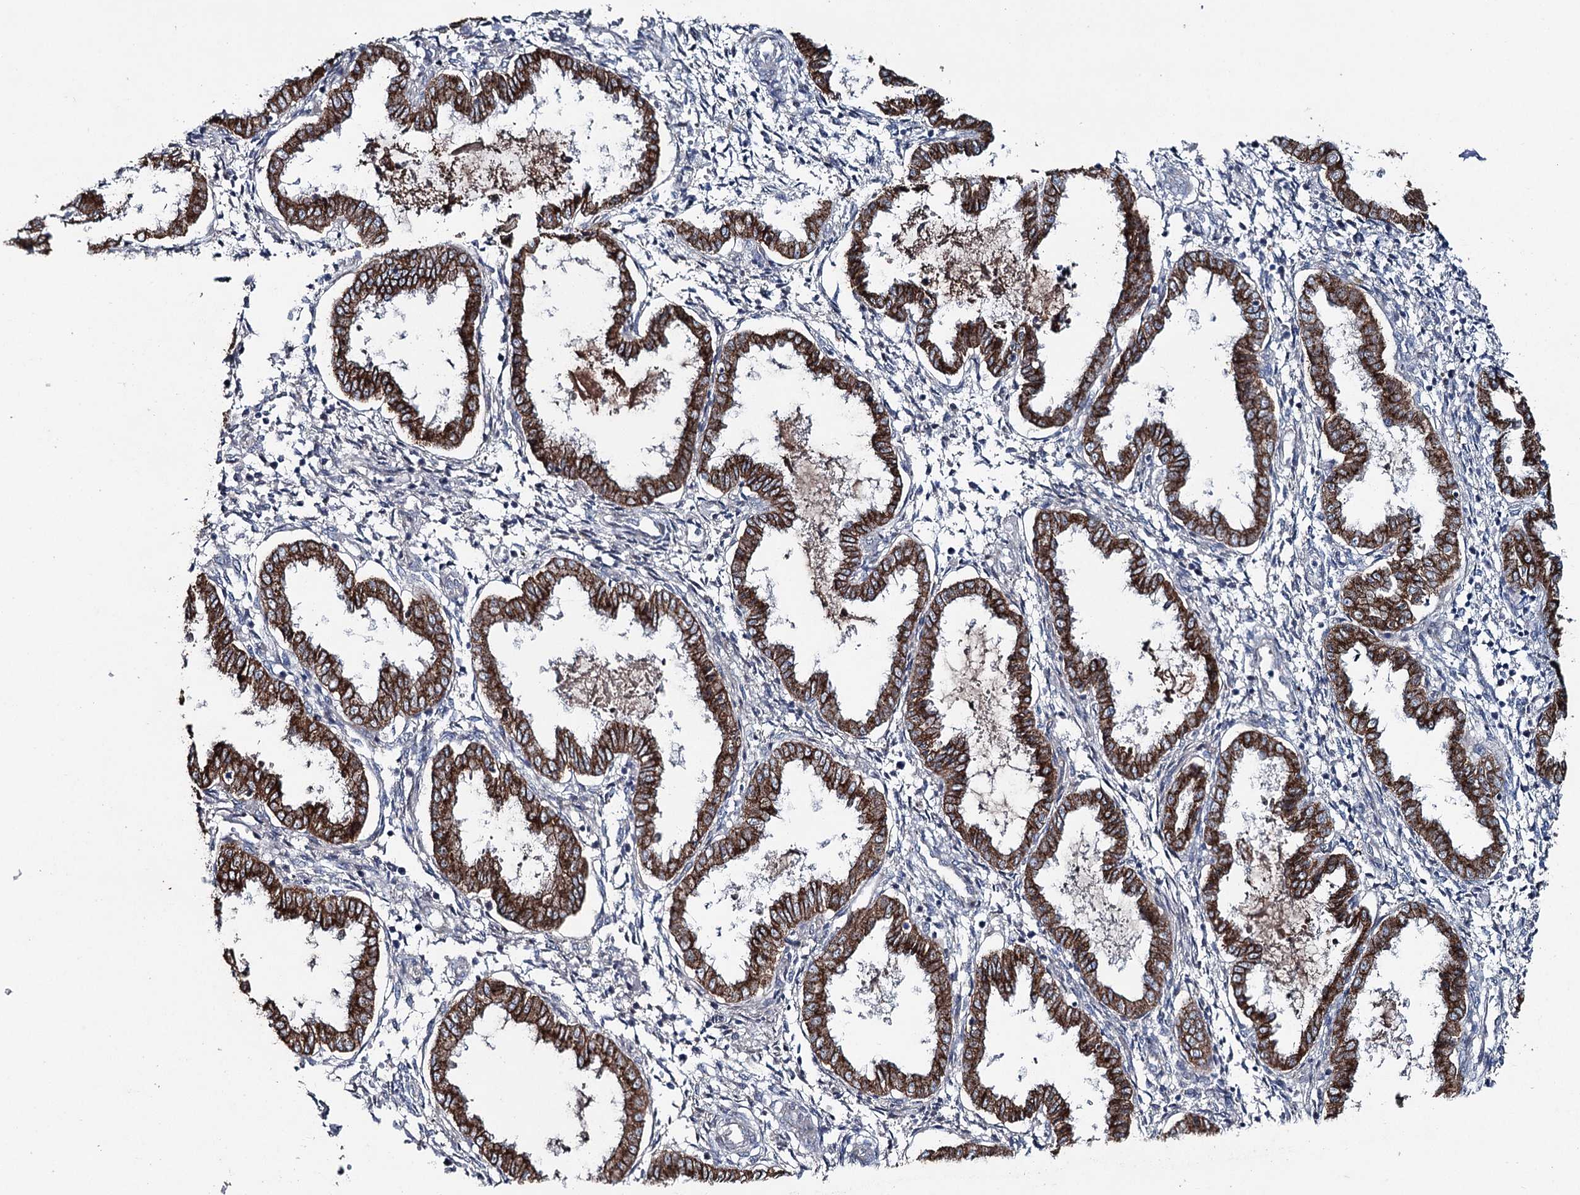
{"staining": {"intensity": "negative", "quantity": "none", "location": "none"}, "tissue": "endometrium", "cell_type": "Cells in endometrial stroma", "image_type": "normal", "snomed": [{"axis": "morphology", "description": "Normal tissue, NOS"}, {"axis": "topography", "description": "Endometrium"}], "caption": "Immunohistochemical staining of normal endometrium demonstrates no significant staining in cells in endometrial stroma. (DAB (3,3'-diaminobenzidine) immunohistochemistry, high magnification).", "gene": "FAM120B", "patient": {"sex": "female", "age": 33}}